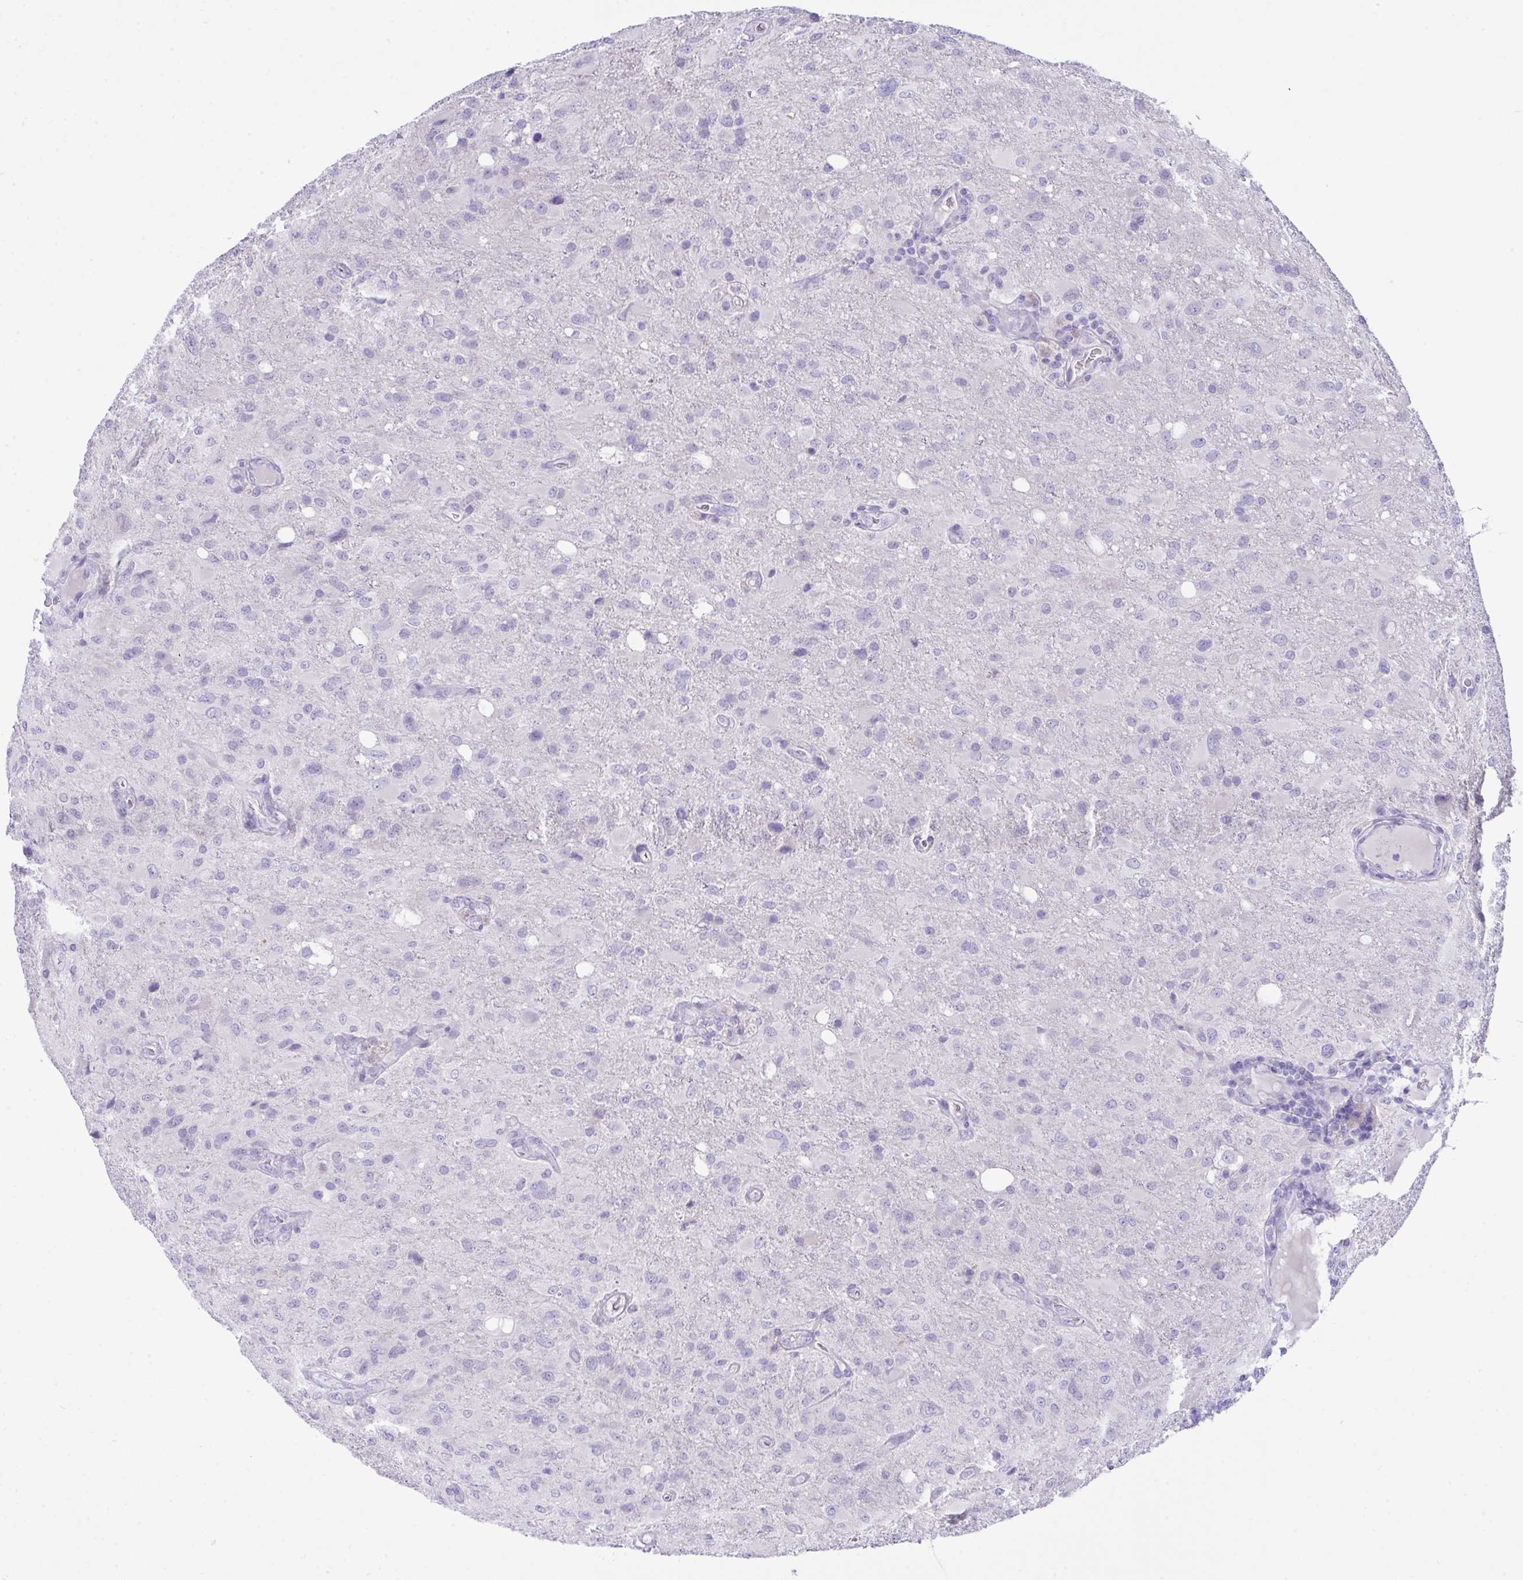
{"staining": {"intensity": "negative", "quantity": "none", "location": "none"}, "tissue": "glioma", "cell_type": "Tumor cells", "image_type": "cancer", "snomed": [{"axis": "morphology", "description": "Glioma, malignant, High grade"}, {"axis": "topography", "description": "Brain"}], "caption": "IHC image of malignant glioma (high-grade) stained for a protein (brown), which exhibits no positivity in tumor cells.", "gene": "GLB1L2", "patient": {"sex": "male", "age": 53}}